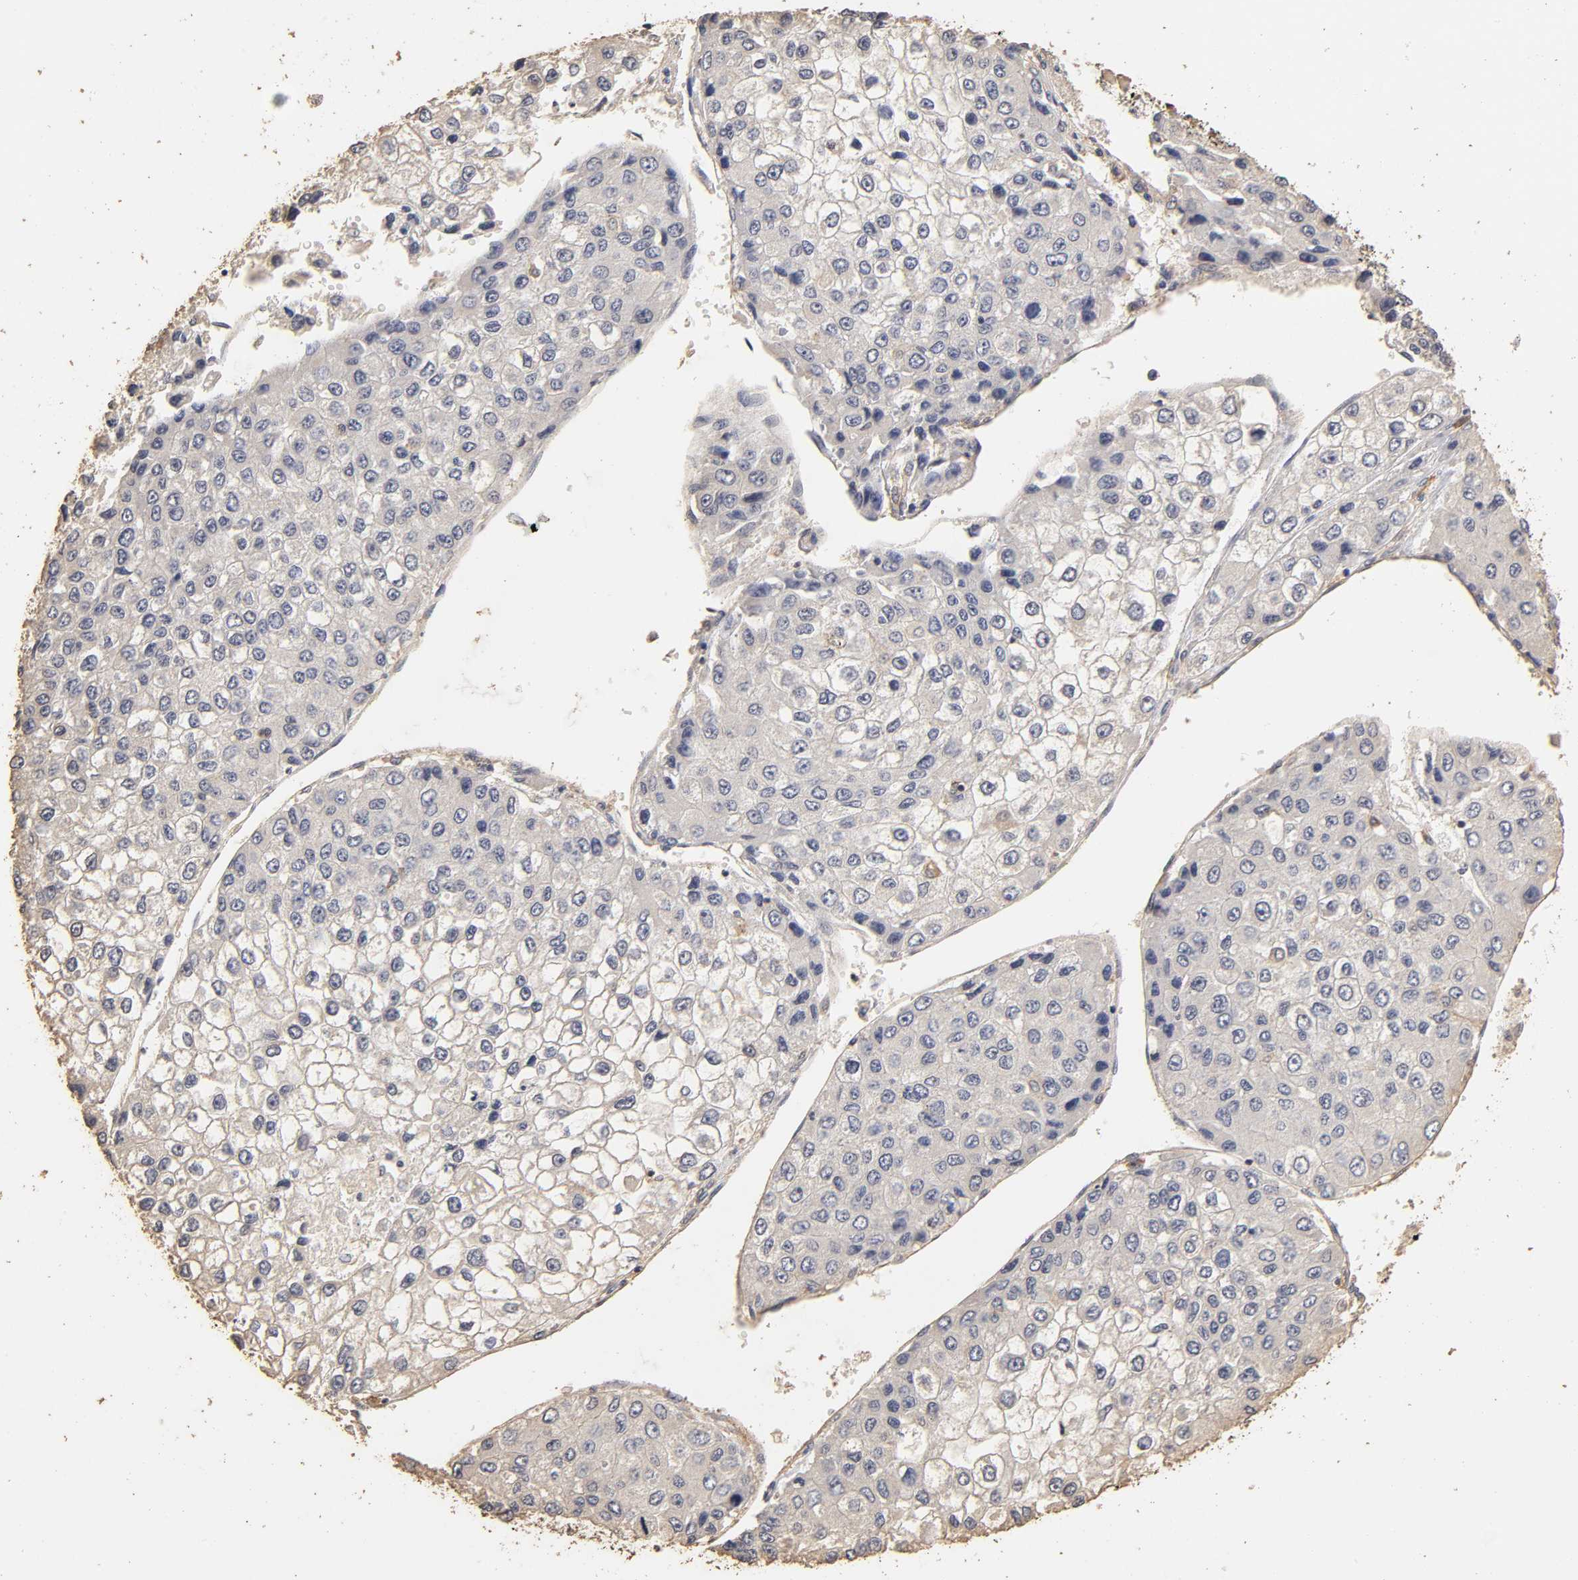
{"staining": {"intensity": "negative", "quantity": "none", "location": "none"}, "tissue": "liver cancer", "cell_type": "Tumor cells", "image_type": "cancer", "snomed": [{"axis": "morphology", "description": "Carcinoma, Hepatocellular, NOS"}, {"axis": "topography", "description": "Liver"}], "caption": "Protein analysis of liver hepatocellular carcinoma exhibits no significant staining in tumor cells.", "gene": "VSIG4", "patient": {"sex": "female", "age": 66}}